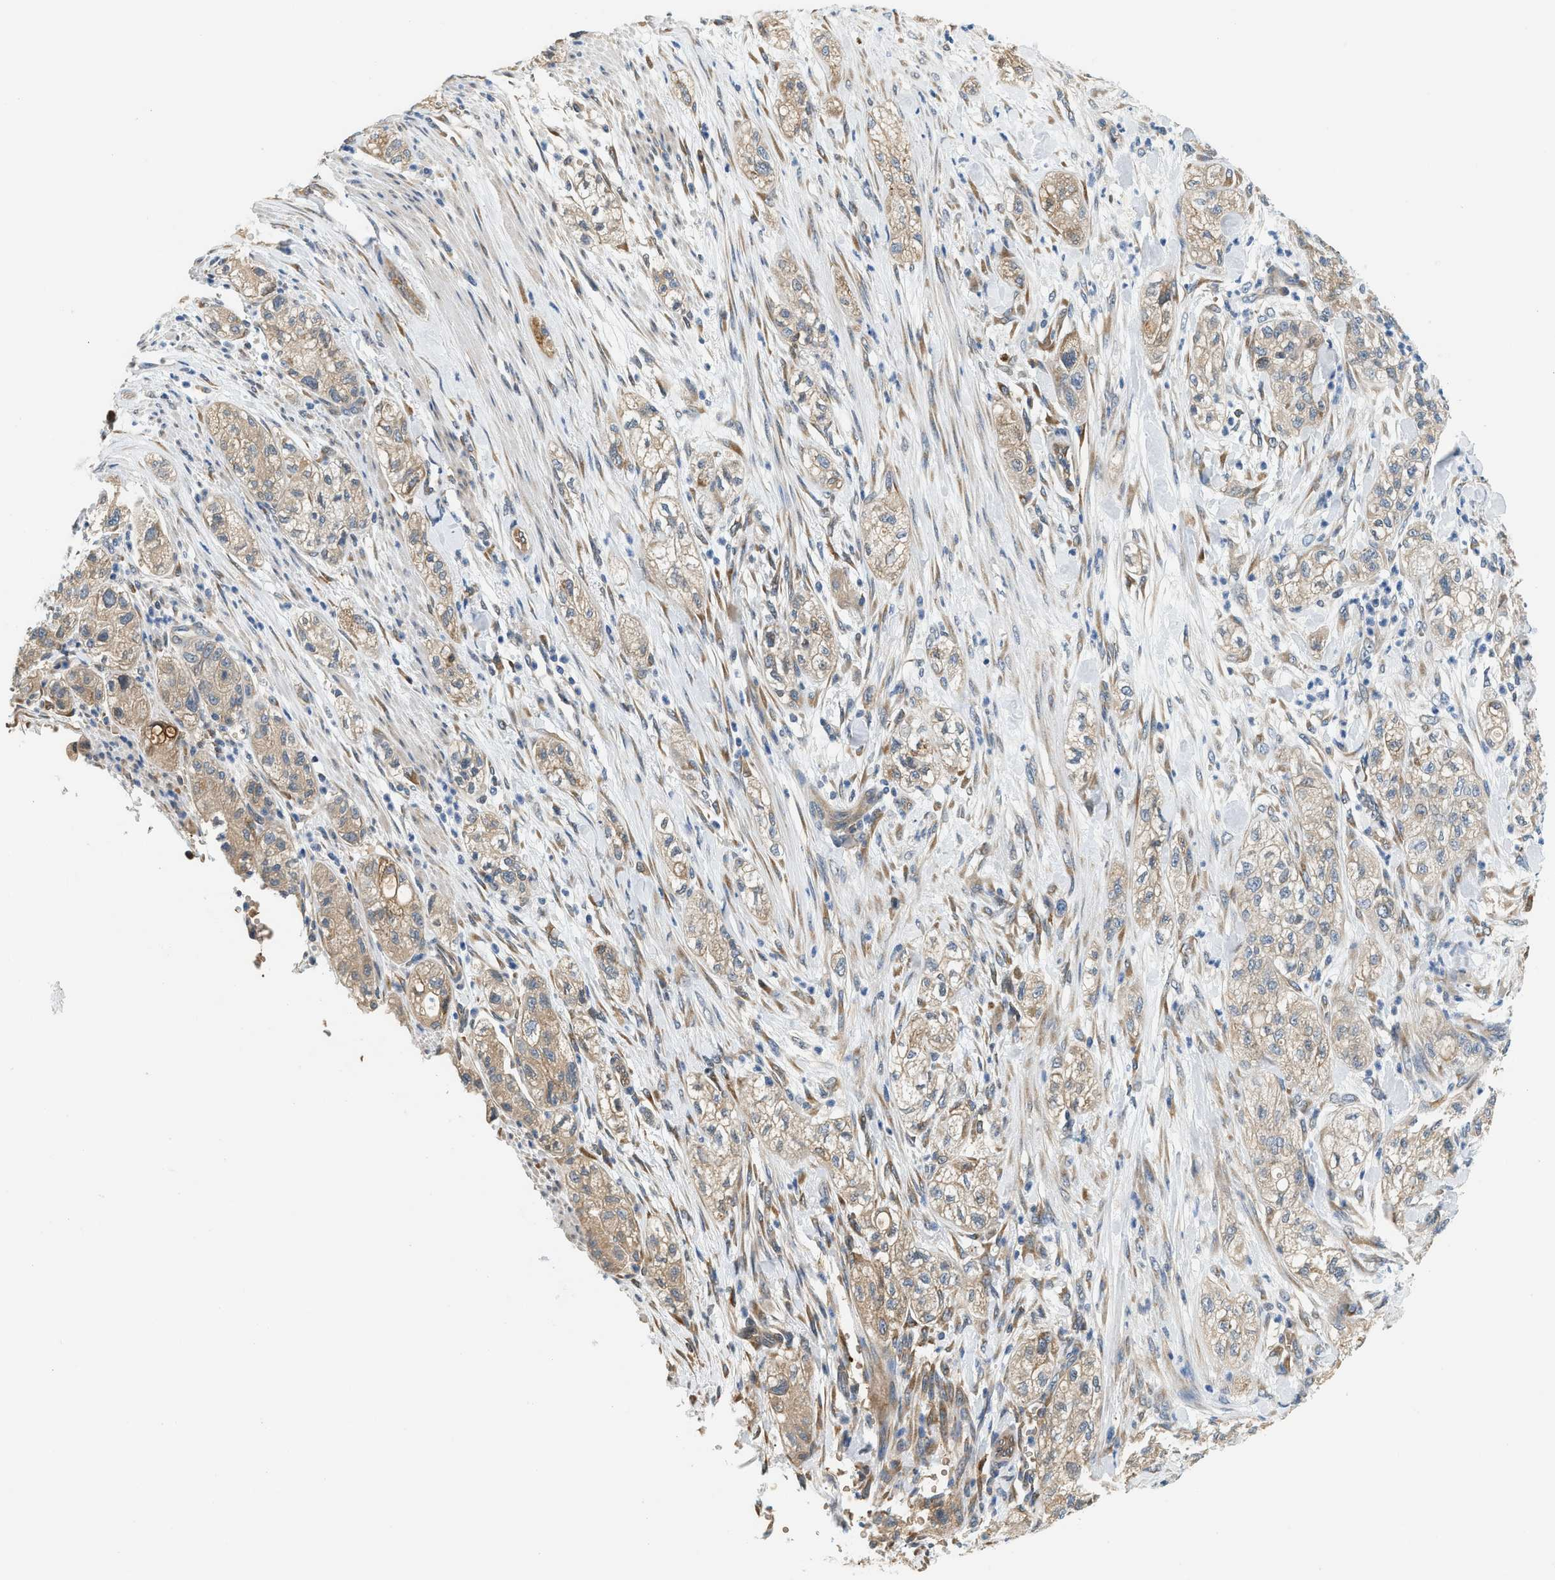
{"staining": {"intensity": "weak", "quantity": "25%-75%", "location": "cytoplasmic/membranous"}, "tissue": "pancreatic cancer", "cell_type": "Tumor cells", "image_type": "cancer", "snomed": [{"axis": "morphology", "description": "Adenocarcinoma, NOS"}, {"axis": "topography", "description": "Pancreas"}], "caption": "IHC micrograph of neoplastic tissue: pancreatic adenocarcinoma stained using immunohistochemistry displays low levels of weak protein expression localized specifically in the cytoplasmic/membranous of tumor cells, appearing as a cytoplasmic/membranous brown color.", "gene": "CYTH2", "patient": {"sex": "female", "age": 78}}